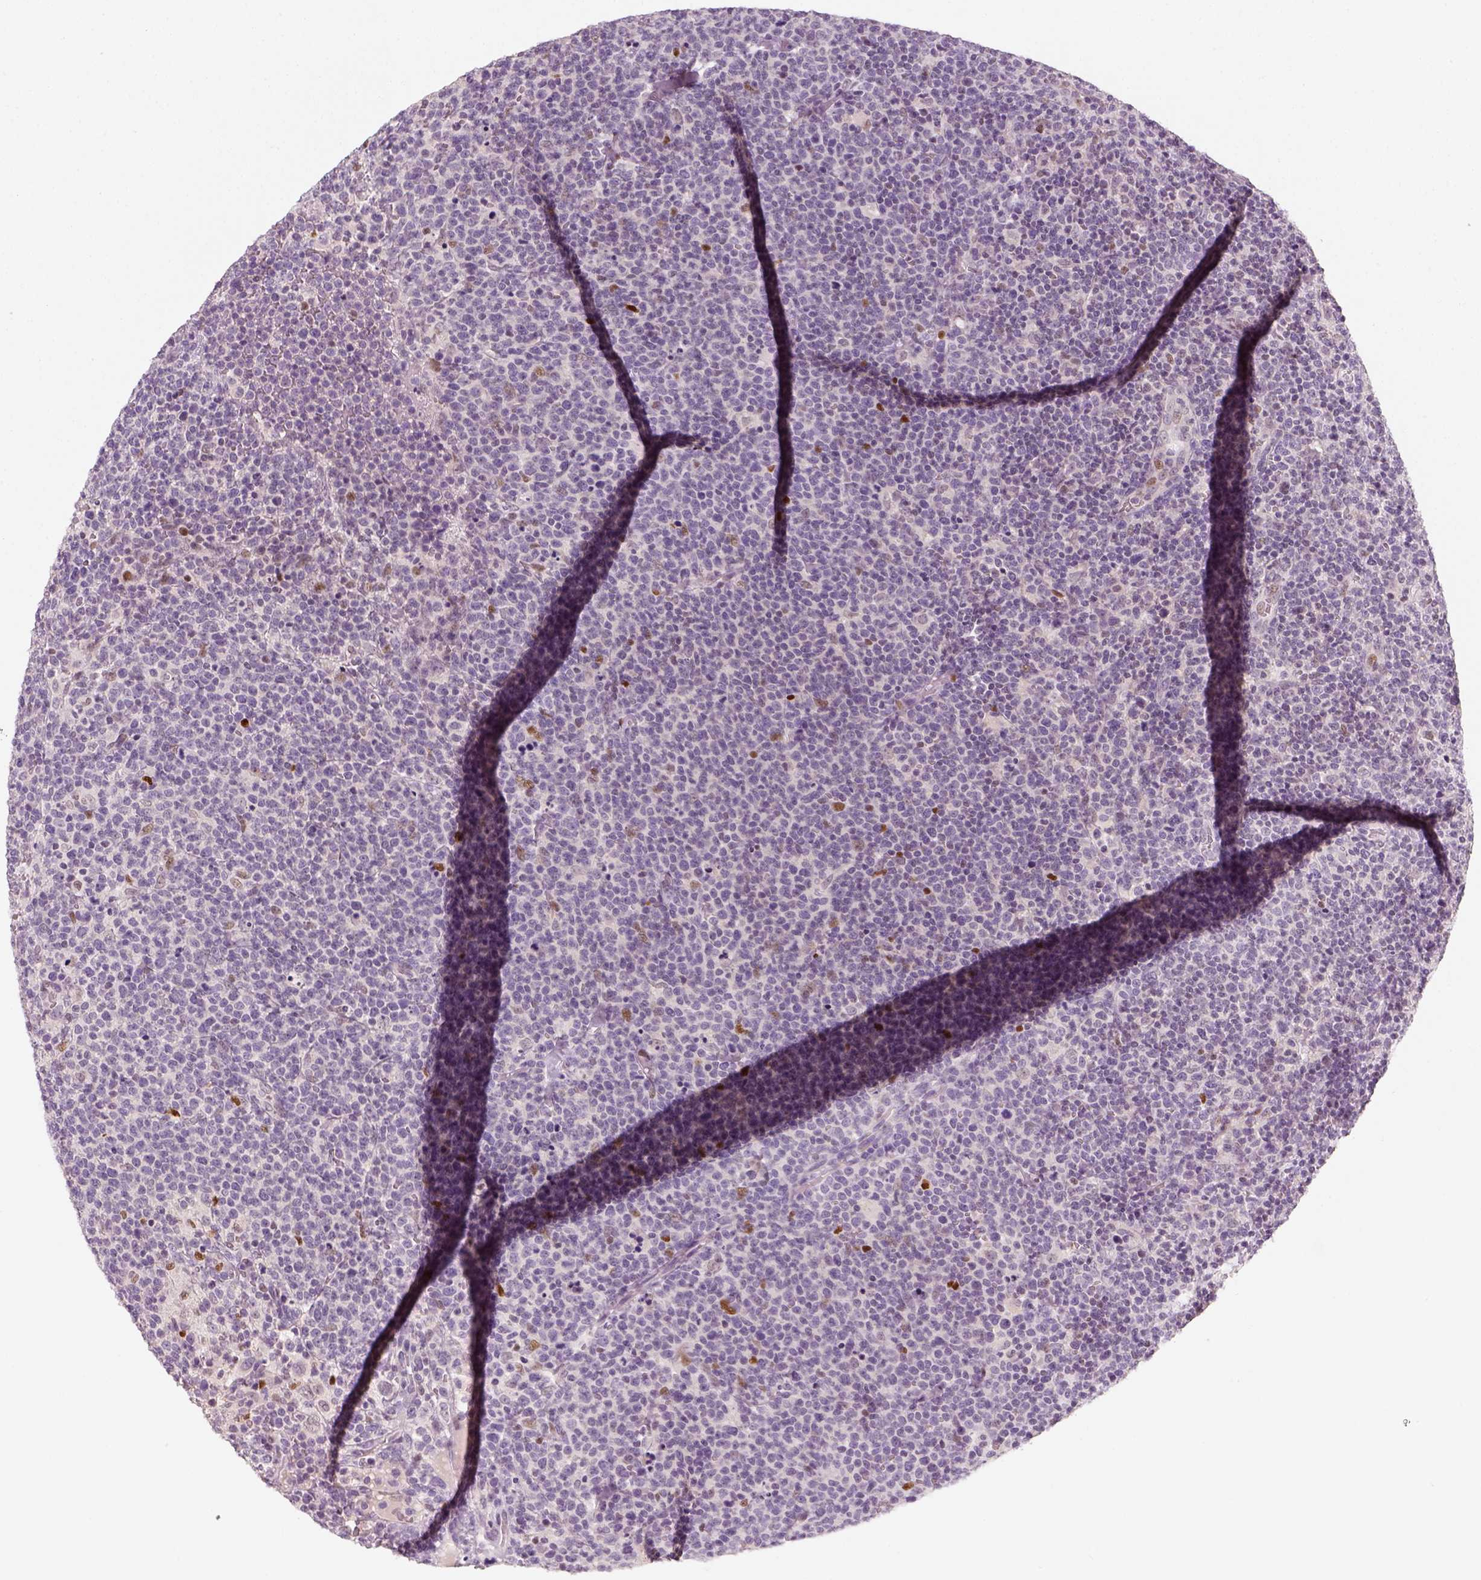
{"staining": {"intensity": "negative", "quantity": "none", "location": "none"}, "tissue": "lymphoma", "cell_type": "Tumor cells", "image_type": "cancer", "snomed": [{"axis": "morphology", "description": "Malignant lymphoma, non-Hodgkin's type, High grade"}, {"axis": "topography", "description": "Lymph node"}], "caption": "This is a photomicrograph of immunohistochemistry staining of high-grade malignant lymphoma, non-Hodgkin's type, which shows no positivity in tumor cells.", "gene": "TP53", "patient": {"sex": "male", "age": 61}}